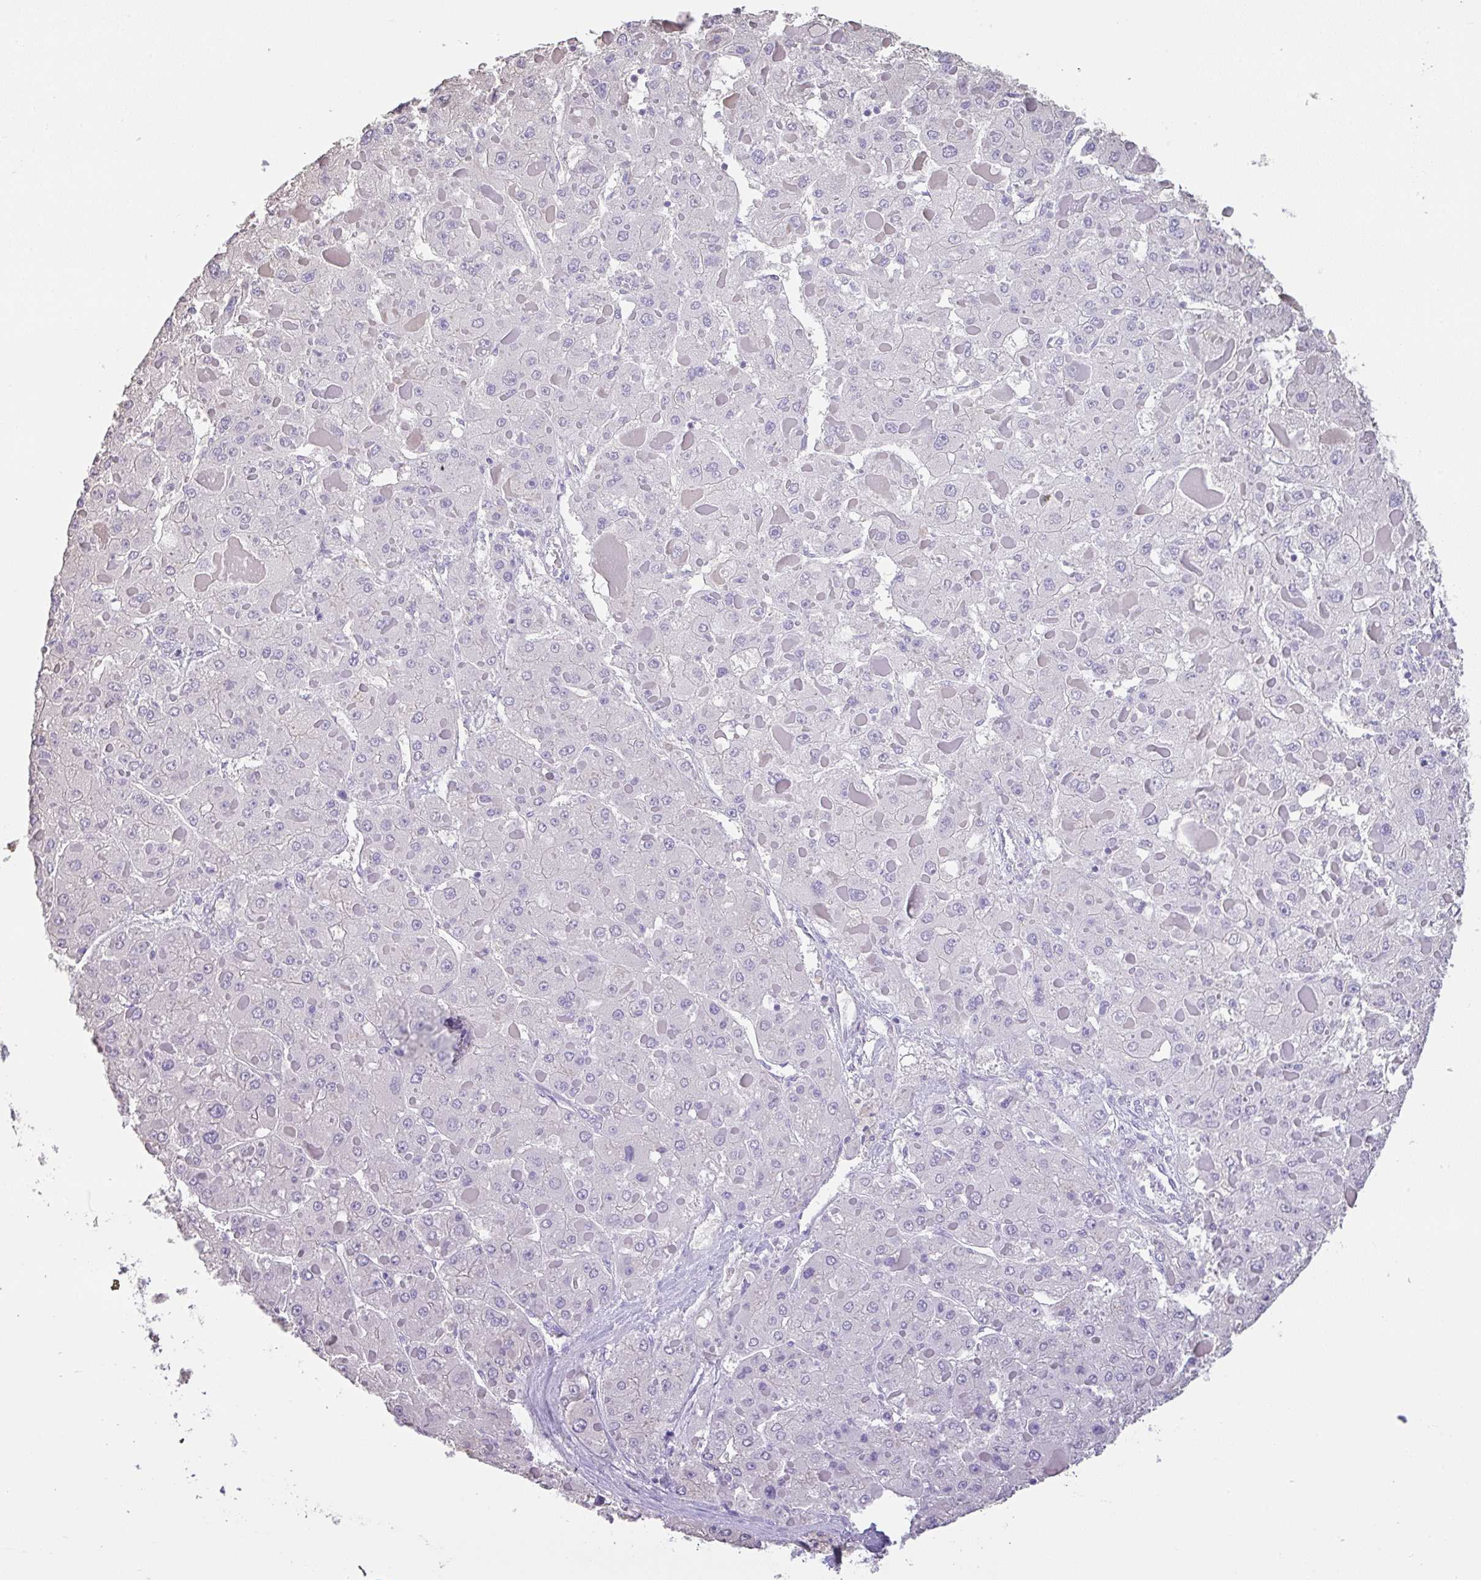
{"staining": {"intensity": "negative", "quantity": "none", "location": "none"}, "tissue": "liver cancer", "cell_type": "Tumor cells", "image_type": "cancer", "snomed": [{"axis": "morphology", "description": "Carcinoma, Hepatocellular, NOS"}, {"axis": "topography", "description": "Liver"}], "caption": "DAB (3,3'-diaminobenzidine) immunohistochemical staining of human liver hepatocellular carcinoma exhibits no significant staining in tumor cells. The staining is performed using DAB brown chromogen with nuclei counter-stained in using hematoxylin.", "gene": "HOXC12", "patient": {"sex": "female", "age": 73}}